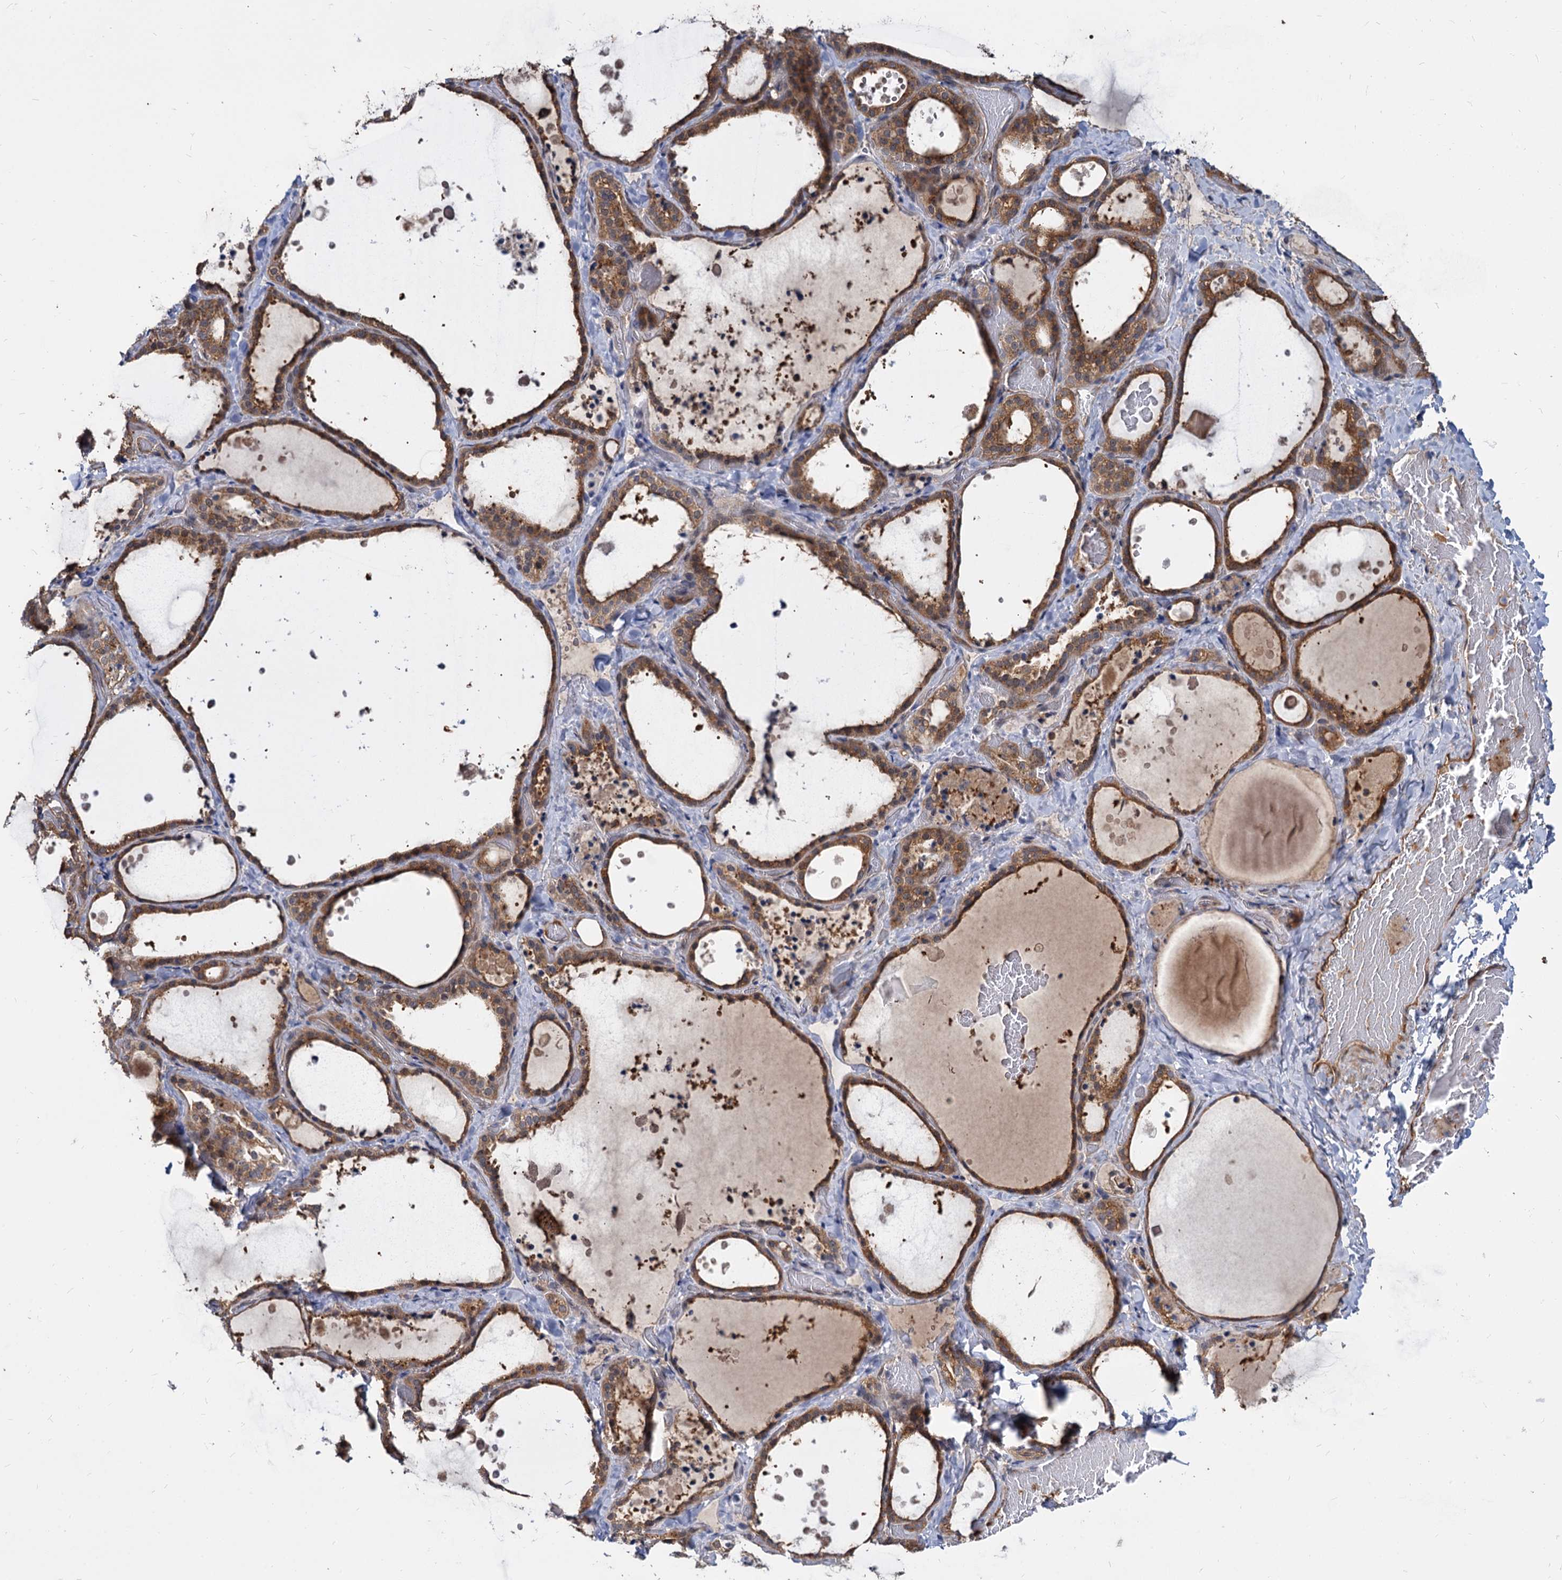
{"staining": {"intensity": "moderate", "quantity": ">75%", "location": "cytoplasmic/membranous,nuclear"}, "tissue": "thyroid gland", "cell_type": "Glandular cells", "image_type": "normal", "snomed": [{"axis": "morphology", "description": "Normal tissue, NOS"}, {"axis": "topography", "description": "Thyroid gland"}], "caption": "DAB (3,3'-diaminobenzidine) immunohistochemical staining of unremarkable human thyroid gland shows moderate cytoplasmic/membranous,nuclear protein positivity in approximately >75% of glandular cells.", "gene": "SNX15", "patient": {"sex": "female", "age": 44}}